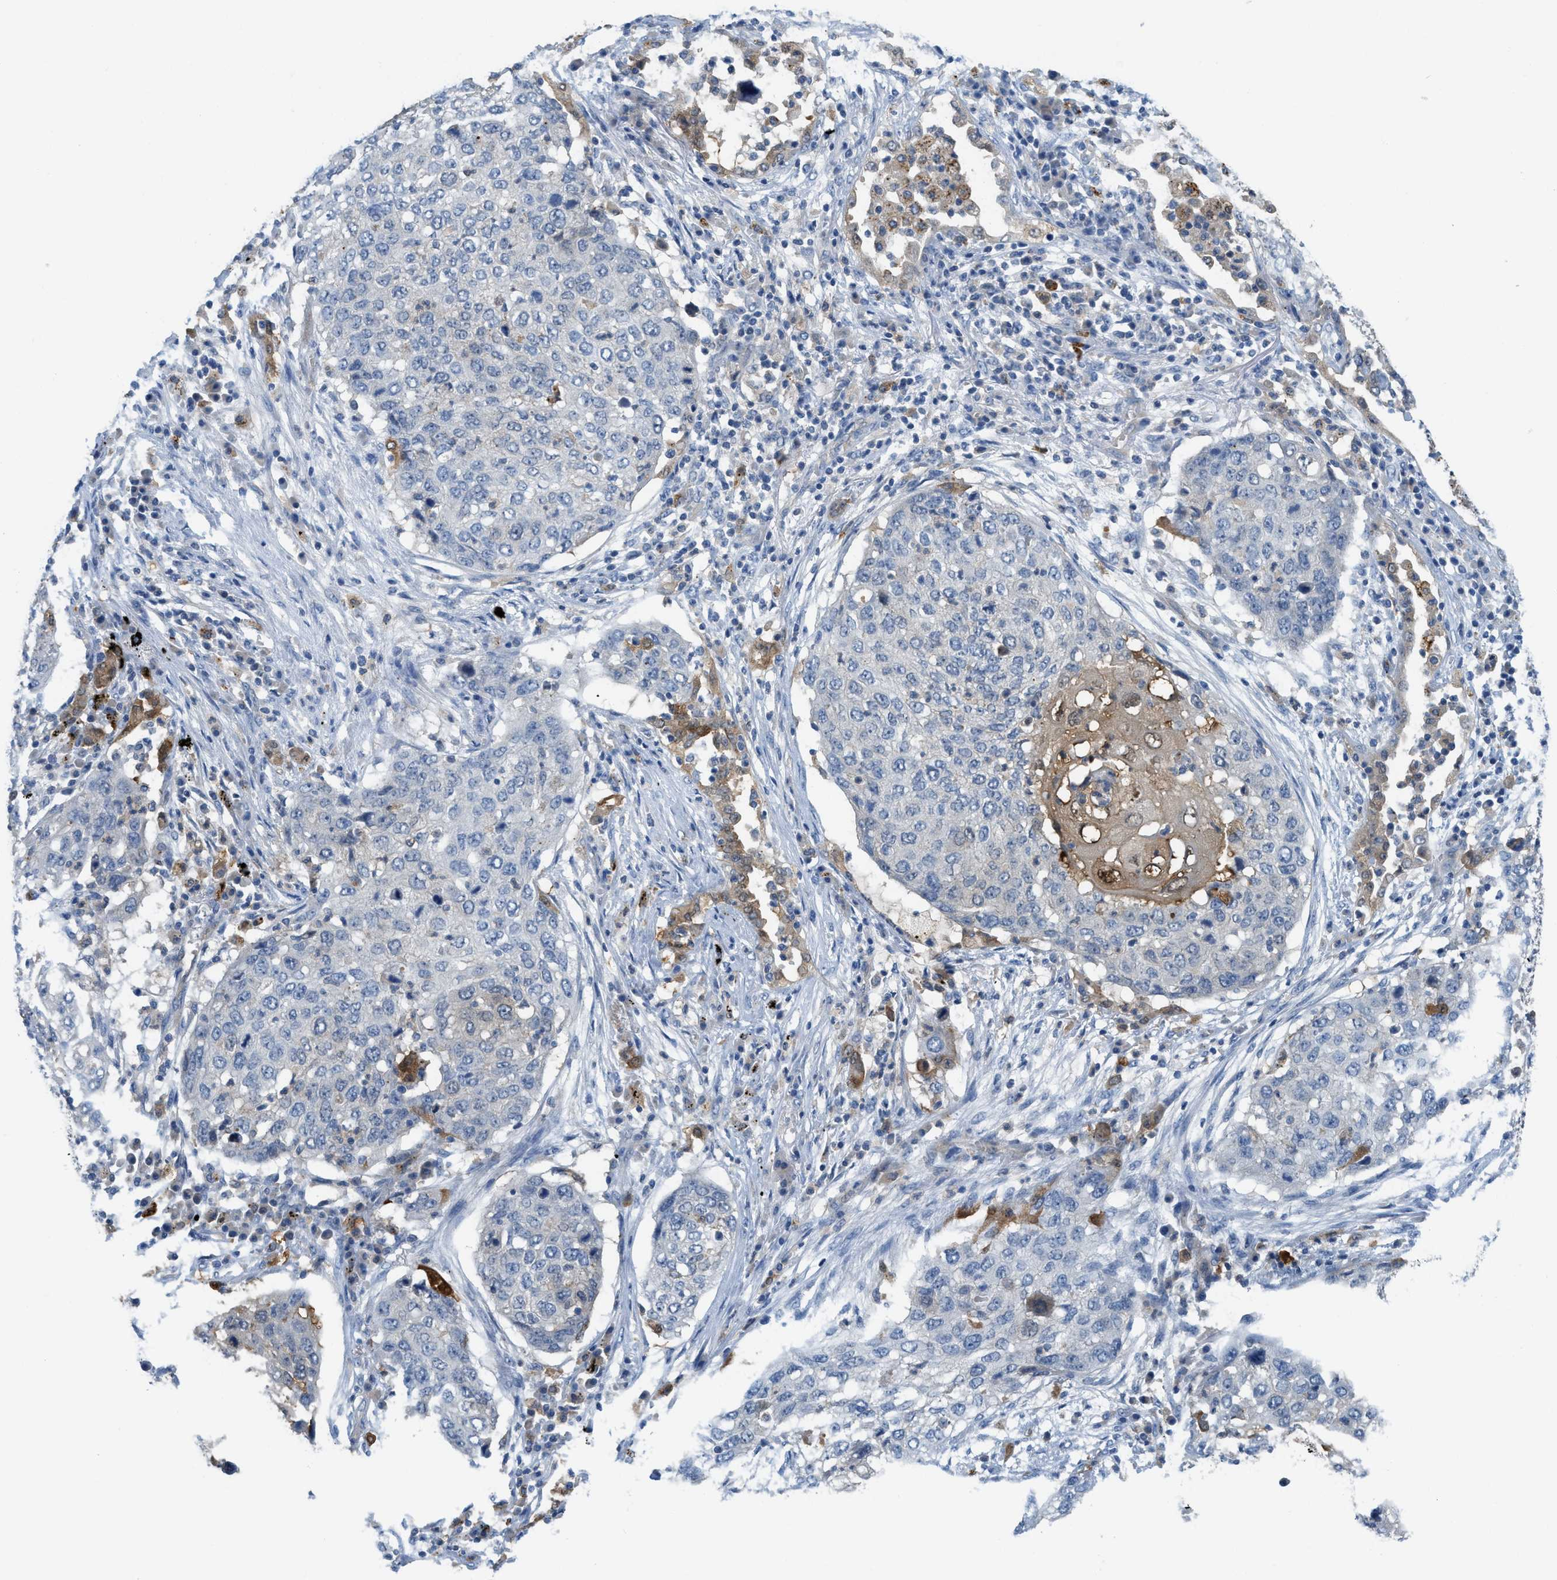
{"staining": {"intensity": "negative", "quantity": "none", "location": "none"}, "tissue": "lung cancer", "cell_type": "Tumor cells", "image_type": "cancer", "snomed": [{"axis": "morphology", "description": "Squamous cell carcinoma, NOS"}, {"axis": "topography", "description": "Lung"}], "caption": "An immunohistochemistry image of squamous cell carcinoma (lung) is shown. There is no staining in tumor cells of squamous cell carcinoma (lung).", "gene": "CSTB", "patient": {"sex": "female", "age": 63}}